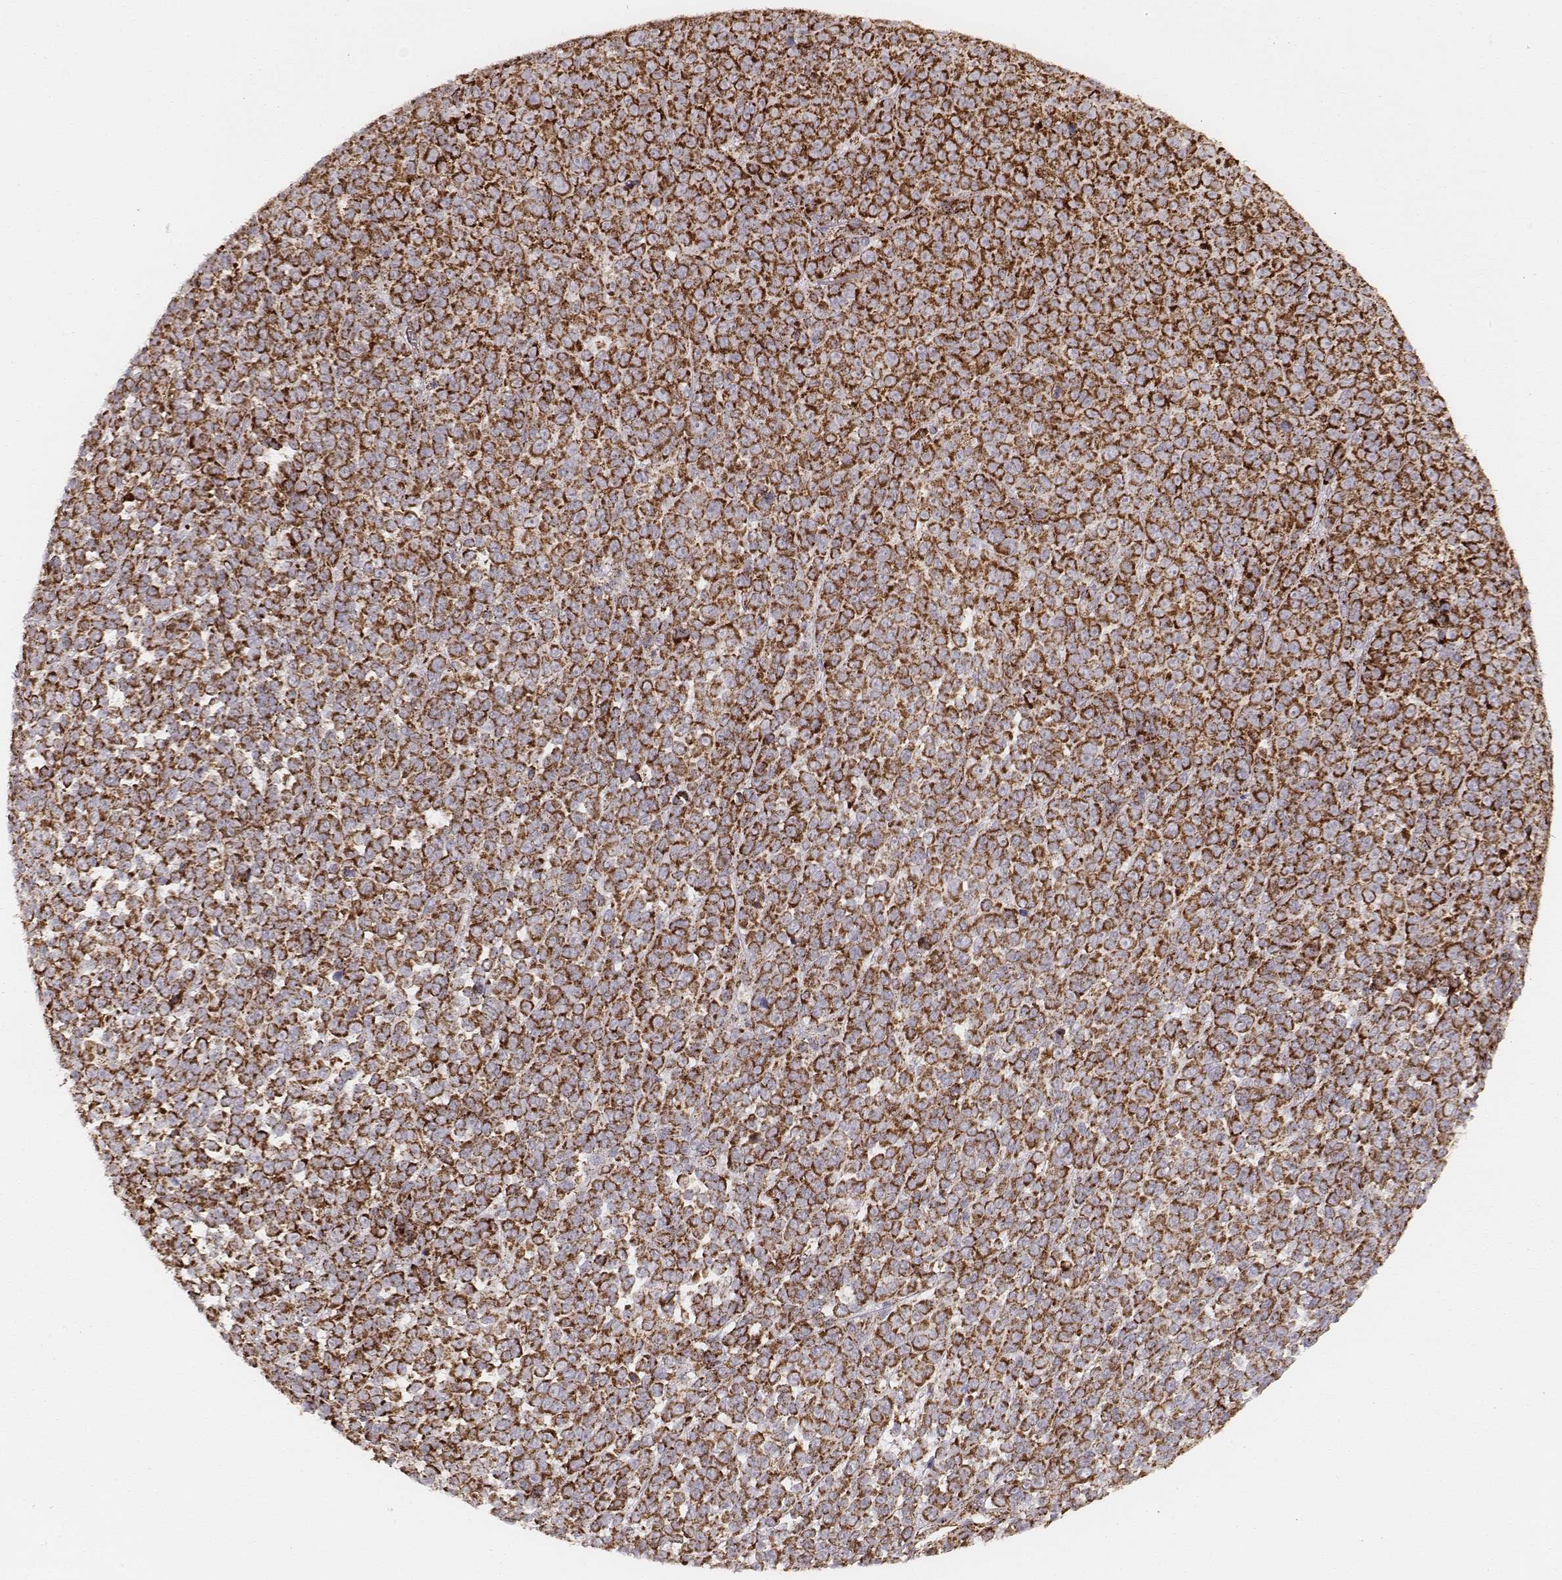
{"staining": {"intensity": "strong", "quantity": ">75%", "location": "cytoplasmic/membranous"}, "tissue": "melanoma", "cell_type": "Tumor cells", "image_type": "cancer", "snomed": [{"axis": "morphology", "description": "Malignant melanoma, NOS"}, {"axis": "topography", "description": "Skin"}], "caption": "Tumor cells reveal high levels of strong cytoplasmic/membranous expression in about >75% of cells in human malignant melanoma.", "gene": "CS", "patient": {"sex": "female", "age": 95}}